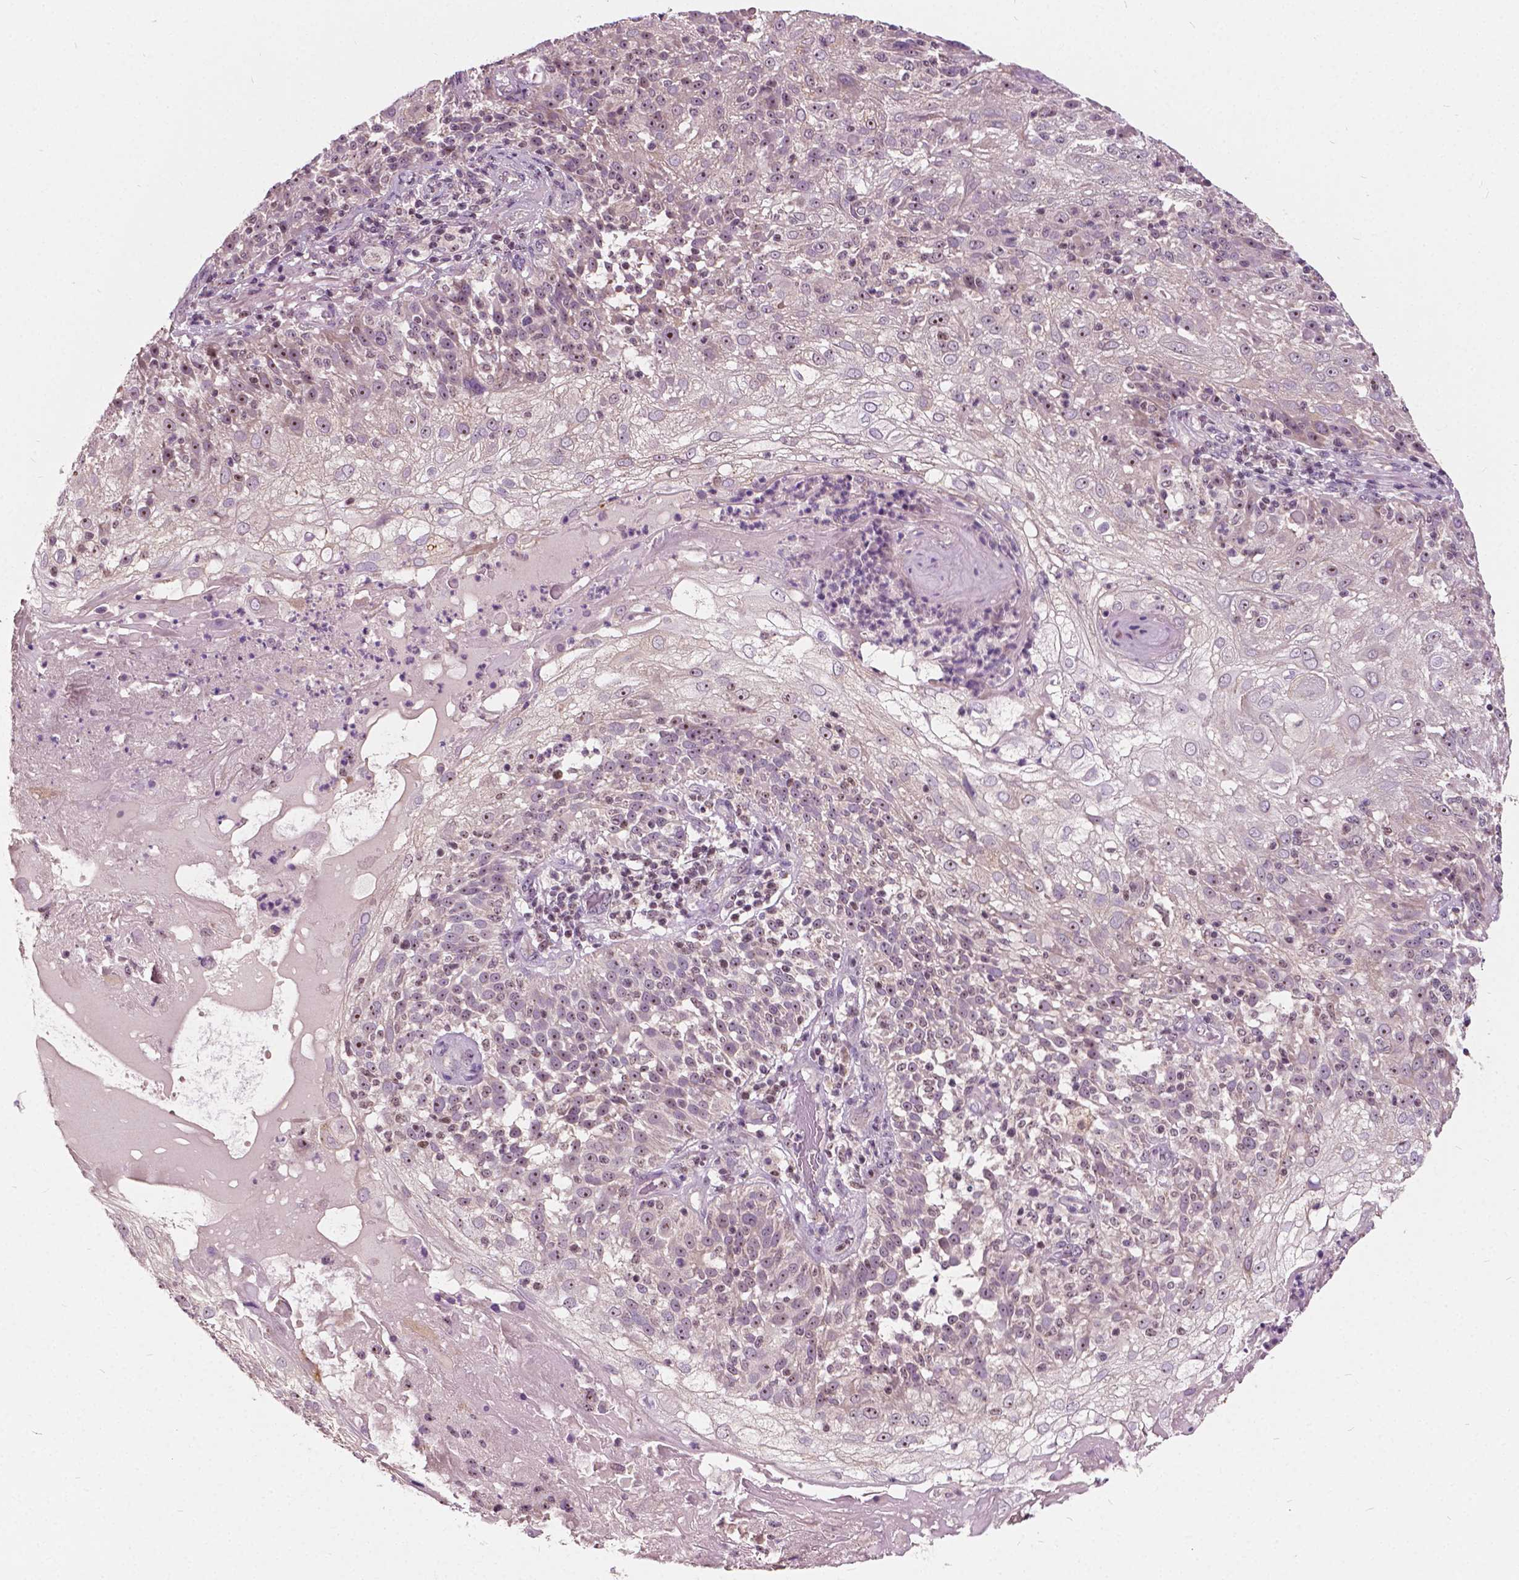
{"staining": {"intensity": "moderate", "quantity": ">75%", "location": "nuclear"}, "tissue": "skin cancer", "cell_type": "Tumor cells", "image_type": "cancer", "snomed": [{"axis": "morphology", "description": "Normal tissue, NOS"}, {"axis": "morphology", "description": "Squamous cell carcinoma, NOS"}, {"axis": "topography", "description": "Skin"}], "caption": "IHC micrograph of human skin cancer stained for a protein (brown), which reveals medium levels of moderate nuclear expression in approximately >75% of tumor cells.", "gene": "ODF3L2", "patient": {"sex": "female", "age": 83}}